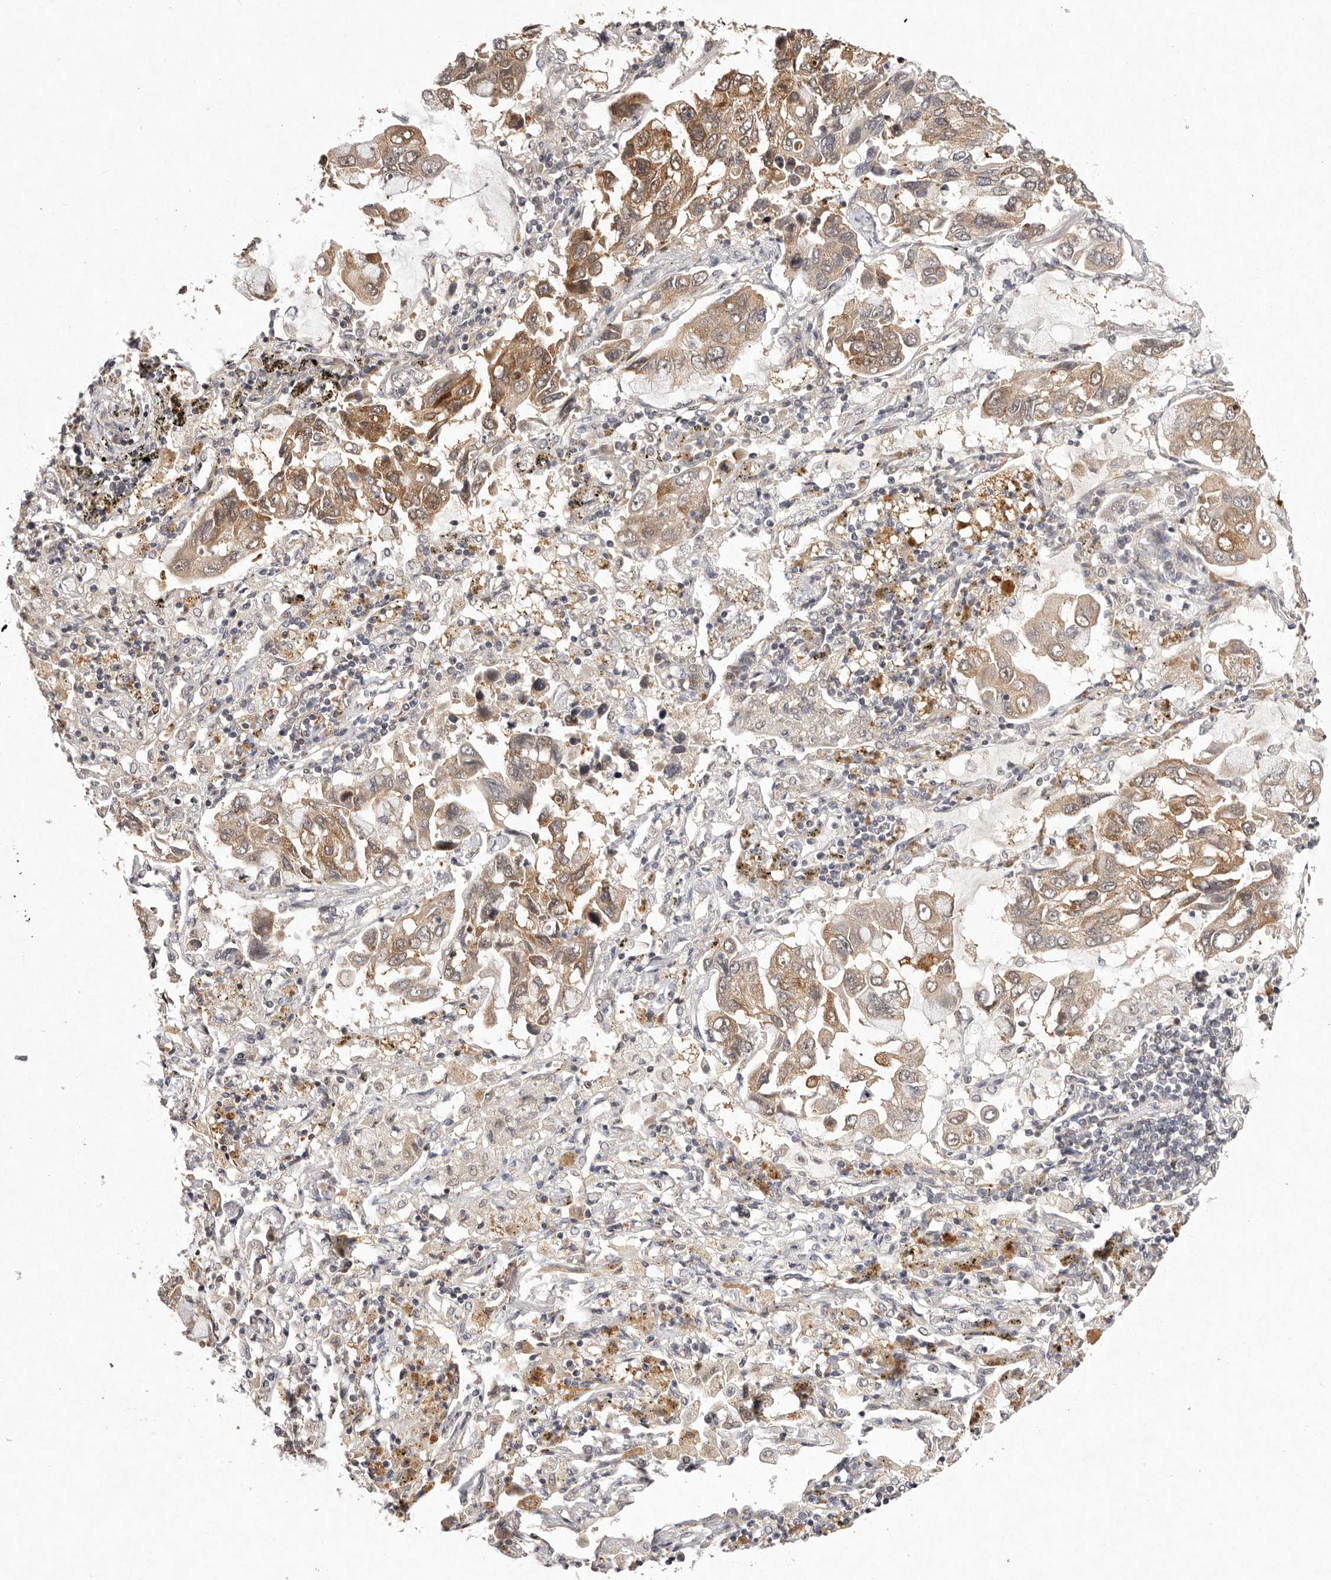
{"staining": {"intensity": "moderate", "quantity": ">75%", "location": "cytoplasmic/membranous"}, "tissue": "lung cancer", "cell_type": "Tumor cells", "image_type": "cancer", "snomed": [{"axis": "morphology", "description": "Adenocarcinoma, NOS"}, {"axis": "topography", "description": "Lung"}], "caption": "Immunohistochemical staining of lung cancer demonstrates medium levels of moderate cytoplasmic/membranous protein staining in about >75% of tumor cells.", "gene": "BUD31", "patient": {"sex": "male", "age": 64}}